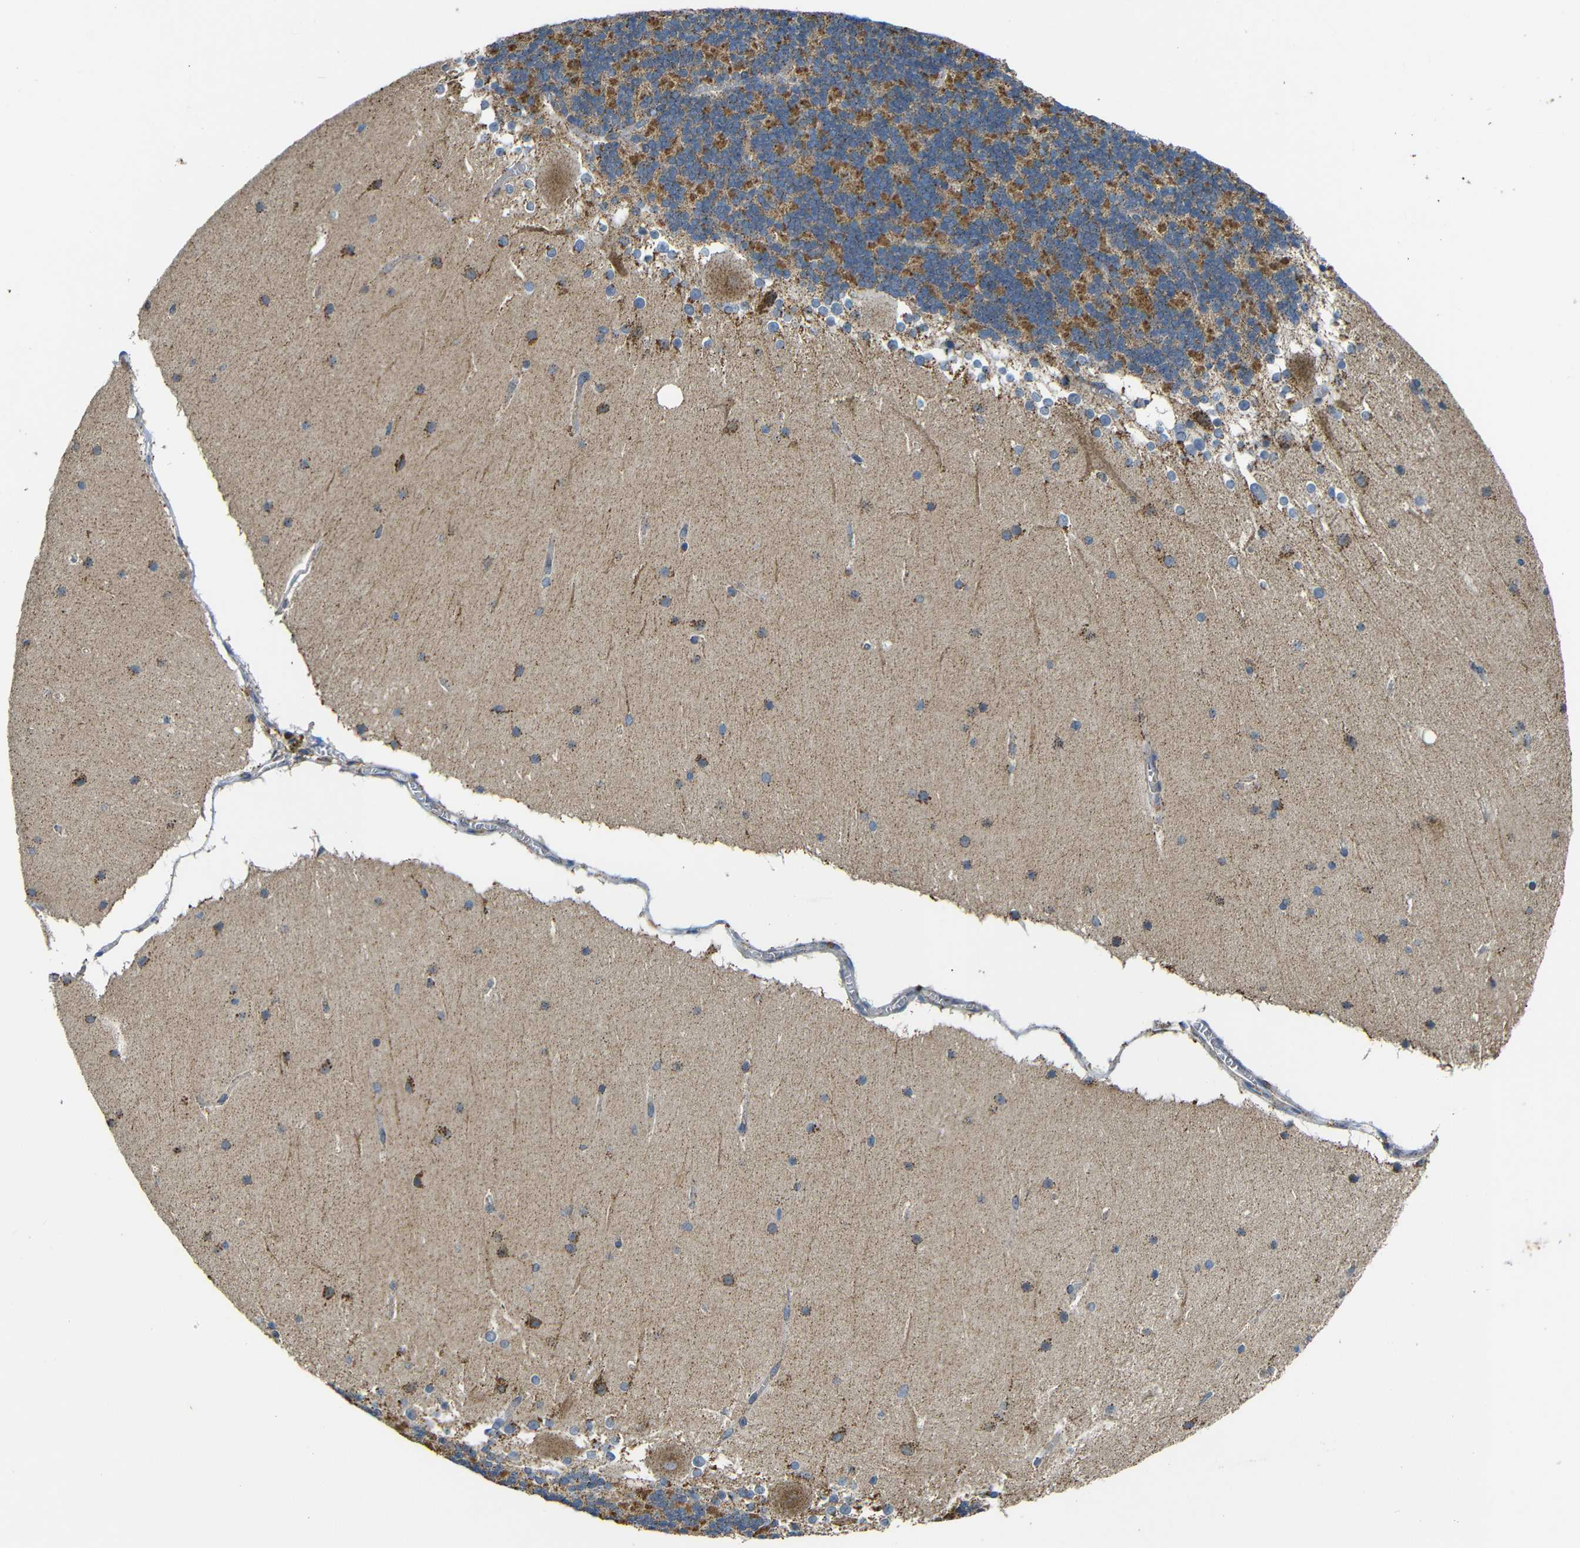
{"staining": {"intensity": "moderate", "quantity": ">75%", "location": "cytoplasmic/membranous"}, "tissue": "cerebellum", "cell_type": "Cells in granular layer", "image_type": "normal", "snomed": [{"axis": "morphology", "description": "Normal tissue, NOS"}, {"axis": "topography", "description": "Cerebellum"}], "caption": "Immunohistochemical staining of normal cerebellum shows medium levels of moderate cytoplasmic/membranous positivity in about >75% of cells in granular layer.", "gene": "NR3C2", "patient": {"sex": "female", "age": 19}}